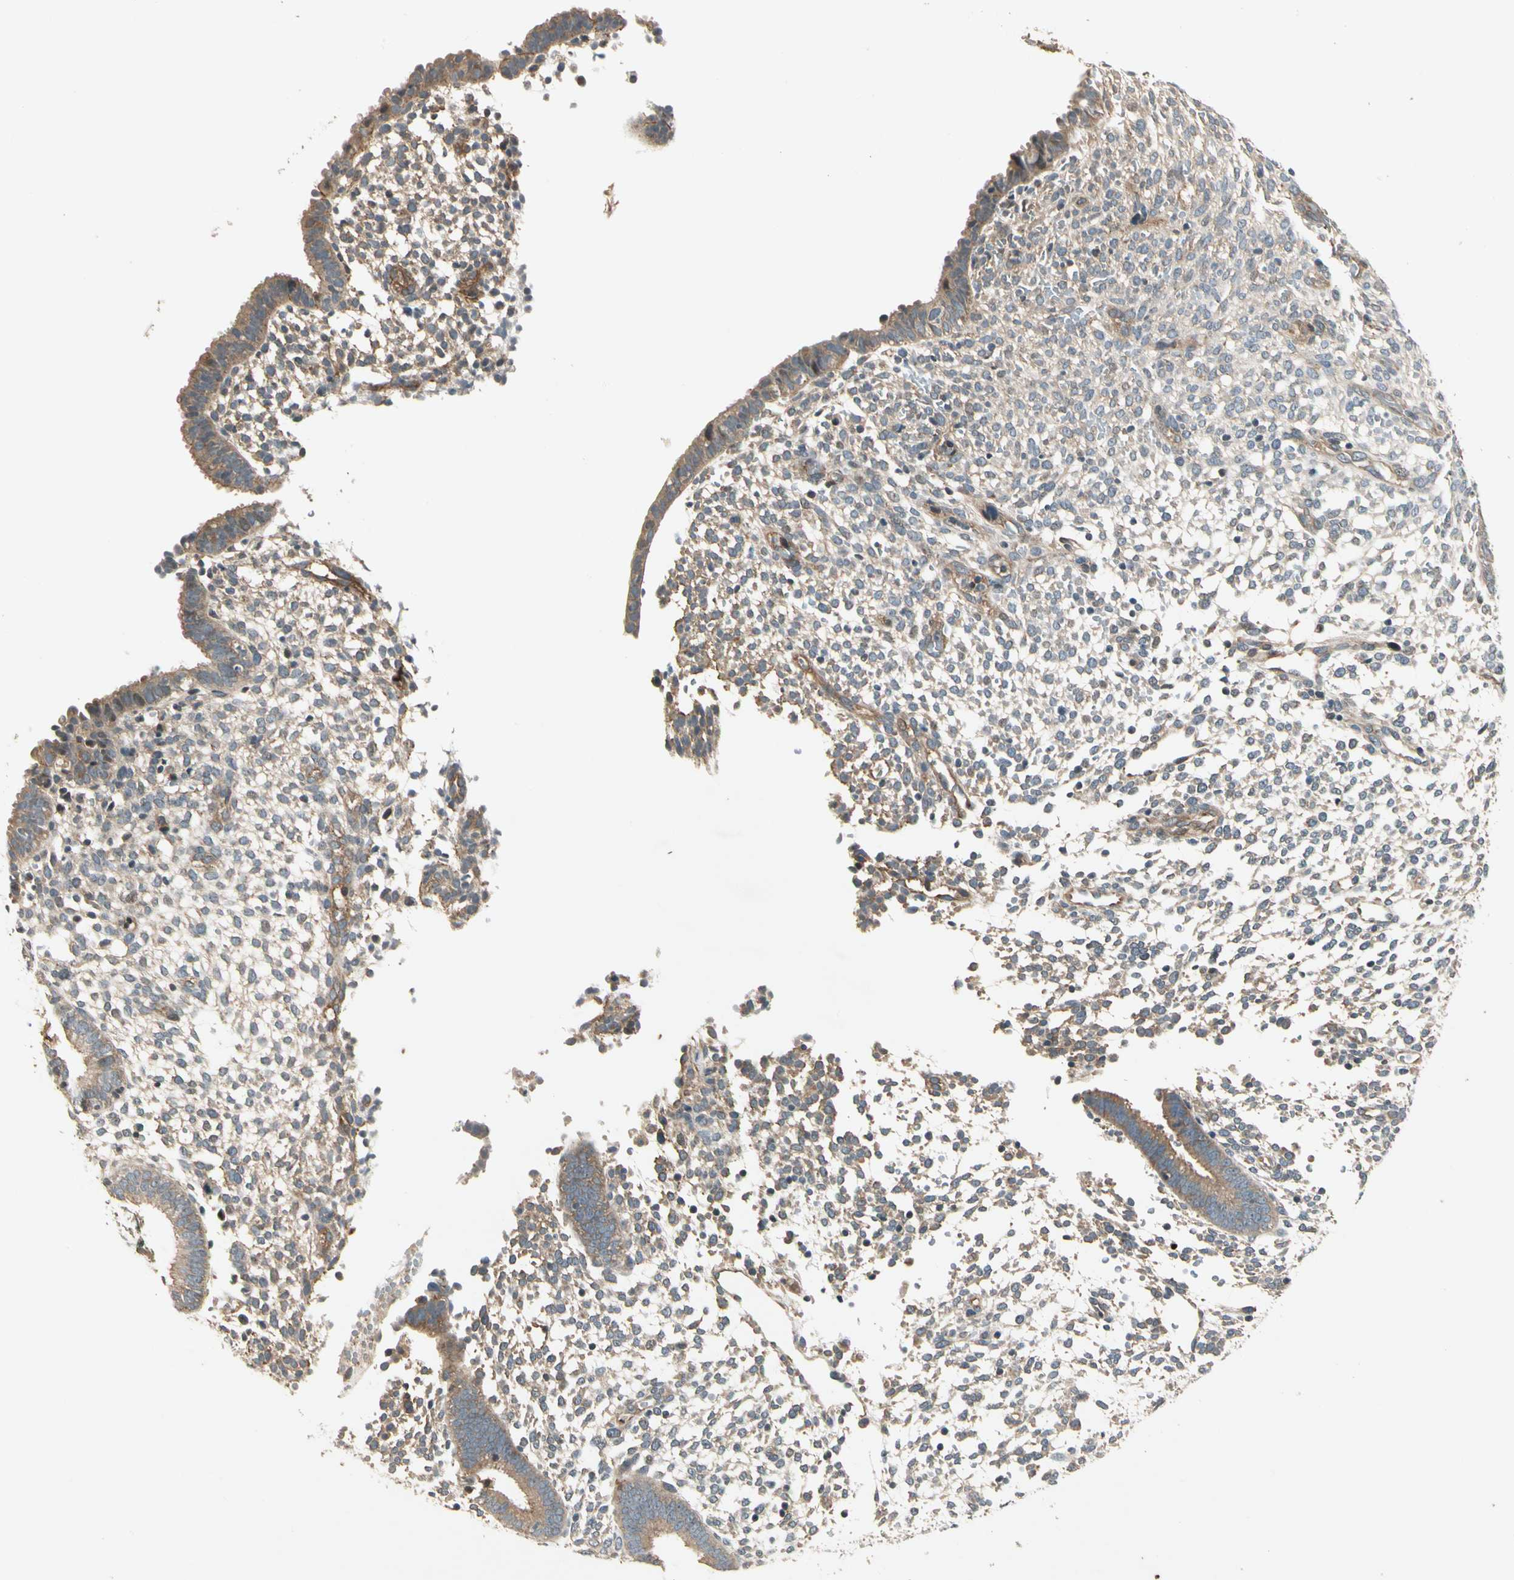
{"staining": {"intensity": "weak", "quantity": ">75%", "location": "cytoplasmic/membranous"}, "tissue": "endometrium", "cell_type": "Cells in endometrial stroma", "image_type": "normal", "snomed": [{"axis": "morphology", "description": "Normal tissue, NOS"}, {"axis": "topography", "description": "Endometrium"}], "caption": "A high-resolution image shows IHC staining of normal endometrium, which reveals weak cytoplasmic/membranous expression in about >75% of cells in endometrial stroma.", "gene": "ROCK2", "patient": {"sex": "female", "age": 35}}